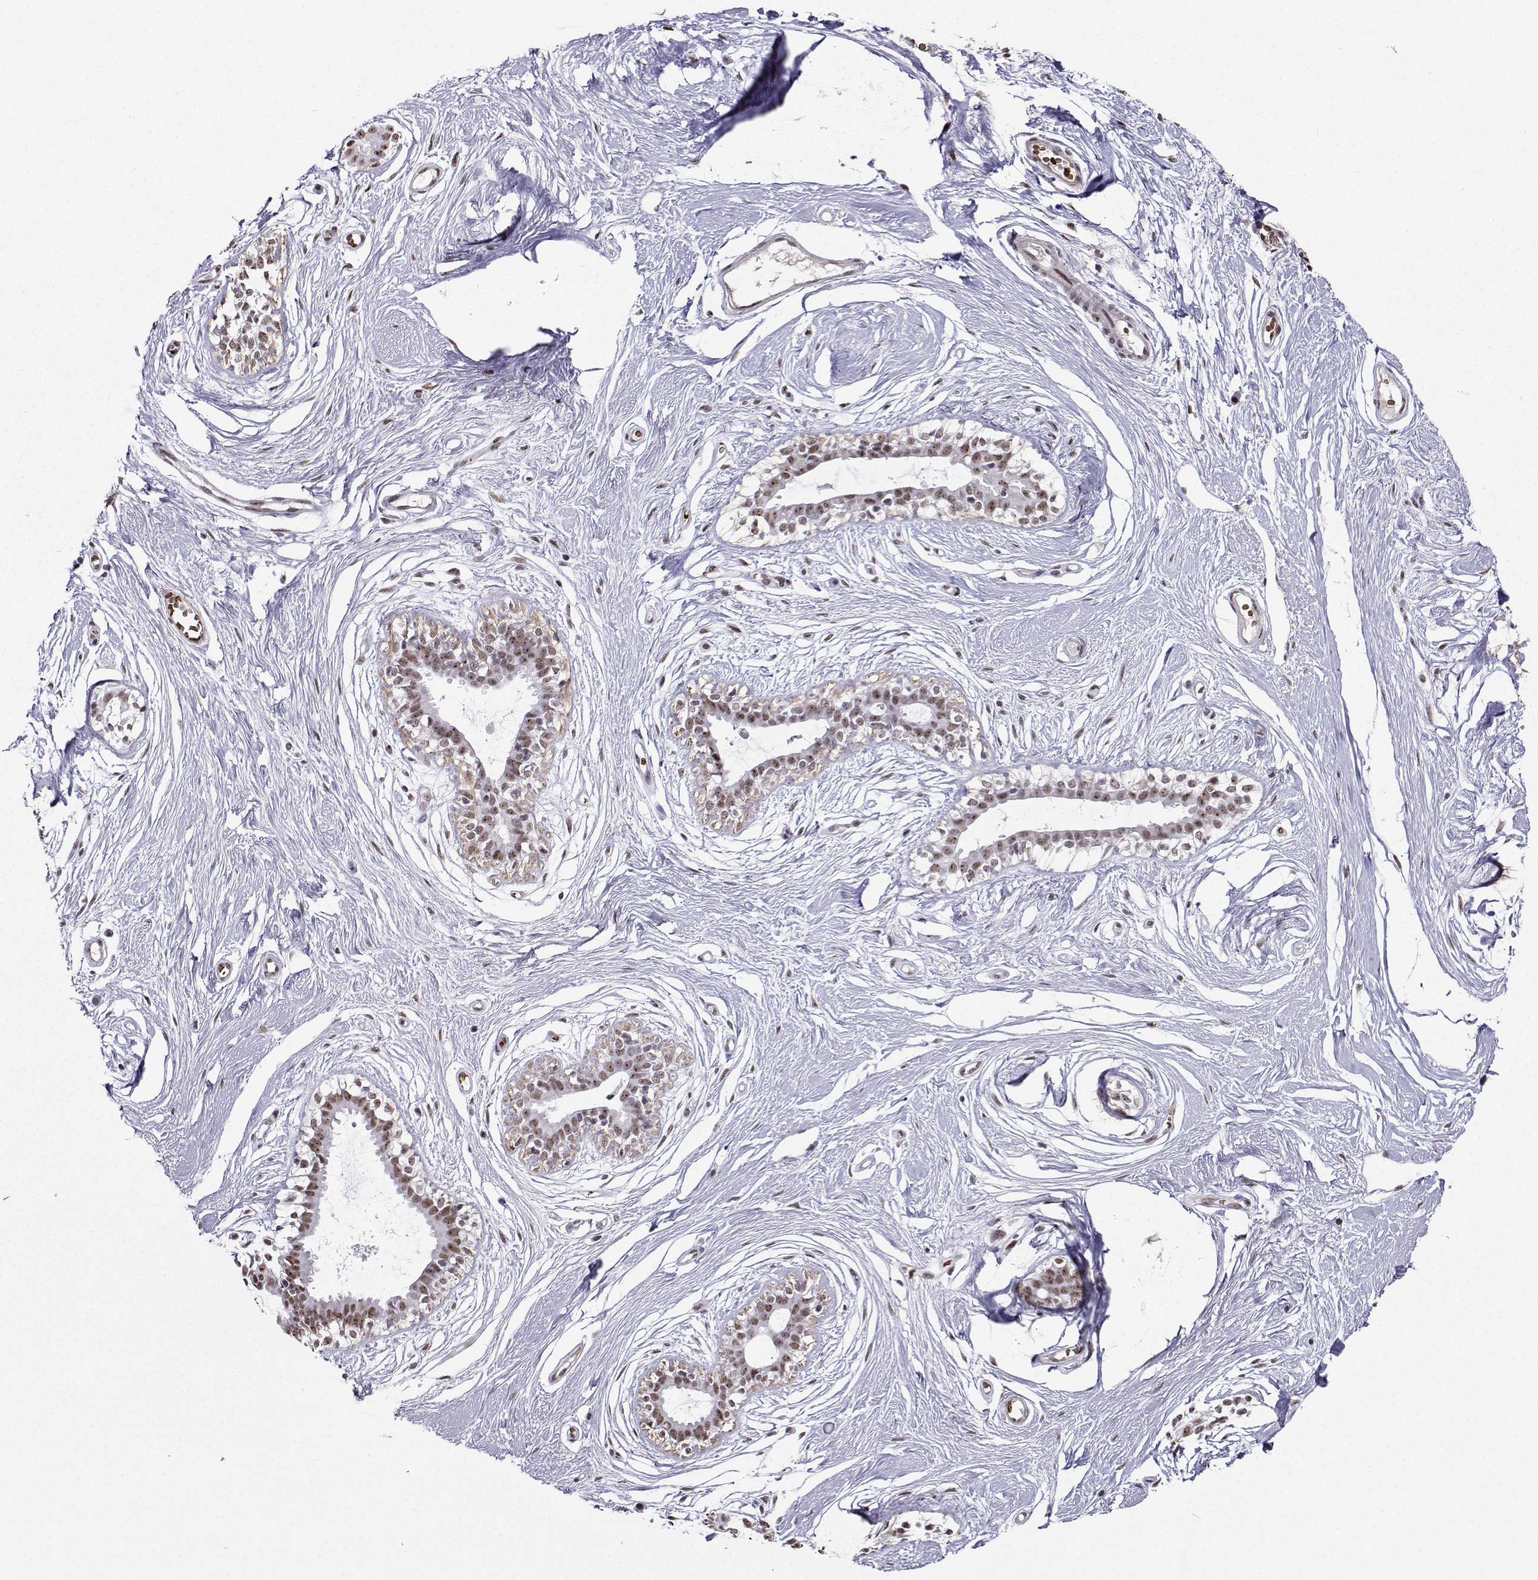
{"staining": {"intensity": "negative", "quantity": "none", "location": "none"}, "tissue": "breast", "cell_type": "Adipocytes", "image_type": "normal", "snomed": [{"axis": "morphology", "description": "Normal tissue, NOS"}, {"axis": "topography", "description": "Breast"}], "caption": "A high-resolution micrograph shows immunohistochemistry (IHC) staining of normal breast, which reveals no significant expression in adipocytes.", "gene": "CCNK", "patient": {"sex": "female", "age": 49}}